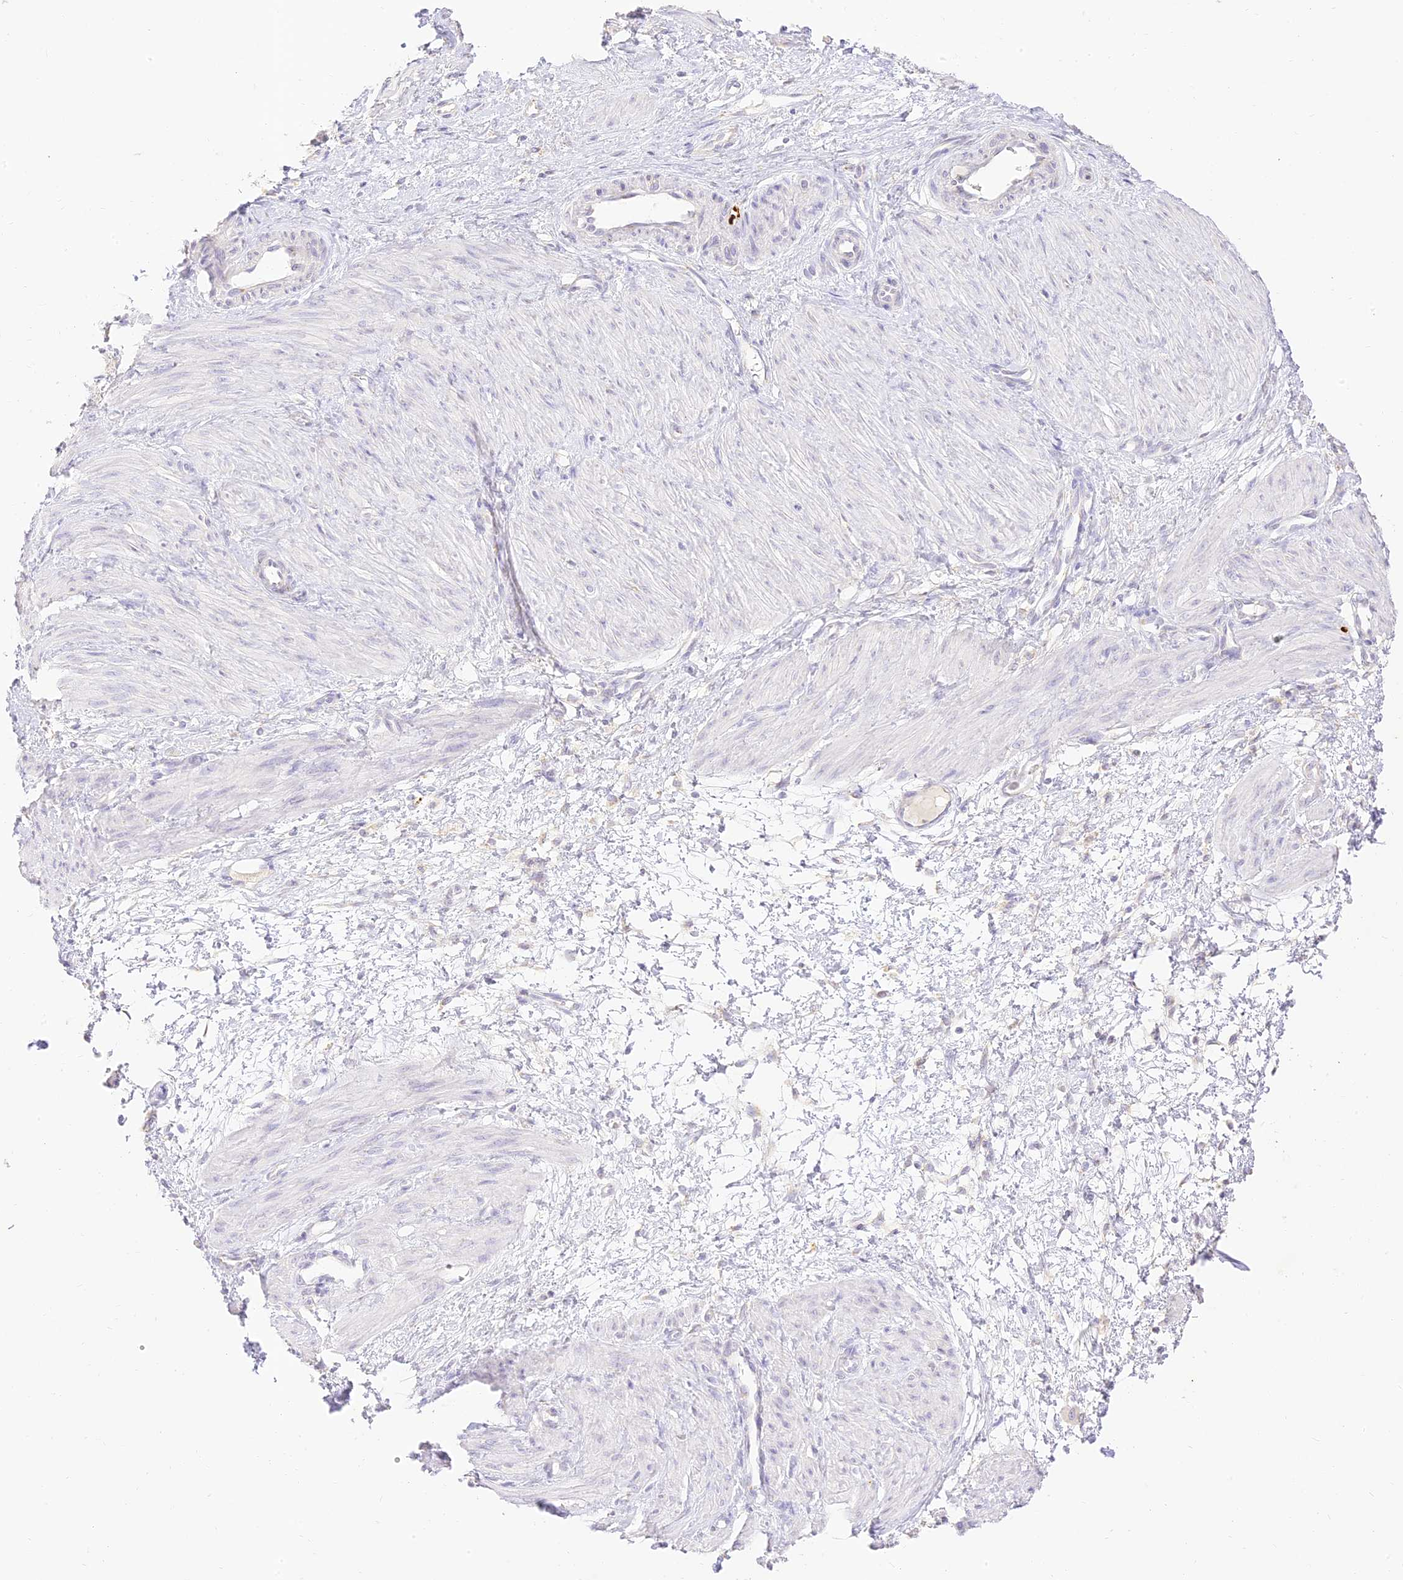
{"staining": {"intensity": "negative", "quantity": "none", "location": "none"}, "tissue": "smooth muscle", "cell_type": "Smooth muscle cells", "image_type": "normal", "snomed": [{"axis": "morphology", "description": "Normal tissue, NOS"}, {"axis": "topography", "description": "Endometrium"}], "caption": "Immunohistochemistry of benign smooth muscle shows no positivity in smooth muscle cells. (Stains: DAB immunohistochemistry (IHC) with hematoxylin counter stain, Microscopy: brightfield microscopy at high magnification).", "gene": "SEC13", "patient": {"sex": "female", "age": 33}}